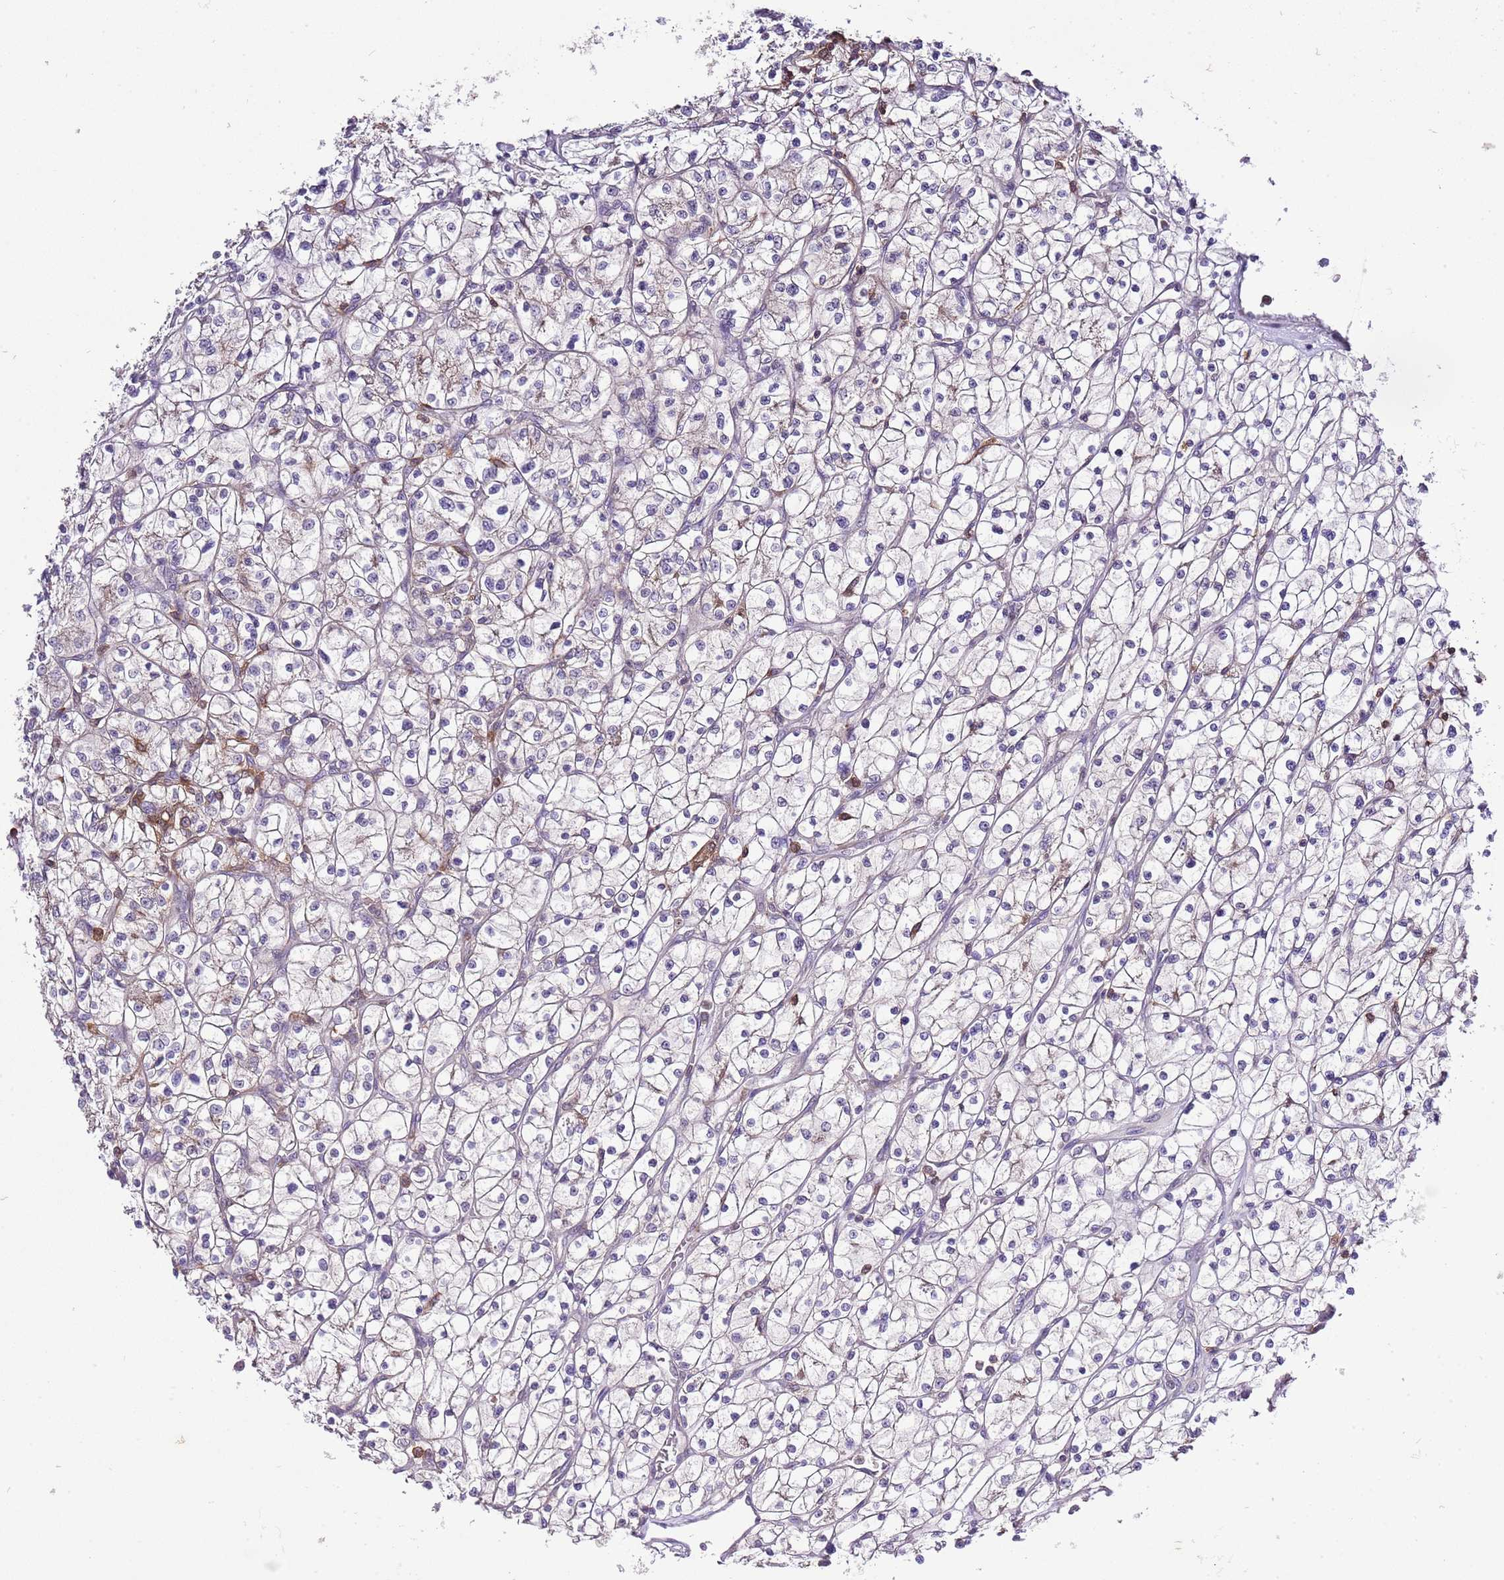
{"staining": {"intensity": "negative", "quantity": "none", "location": "none"}, "tissue": "renal cancer", "cell_type": "Tumor cells", "image_type": "cancer", "snomed": [{"axis": "morphology", "description": "Adenocarcinoma, NOS"}, {"axis": "topography", "description": "Kidney"}], "caption": "There is no significant expression in tumor cells of renal cancer (adenocarcinoma).", "gene": "EFHD1", "patient": {"sex": "female", "age": 64}}